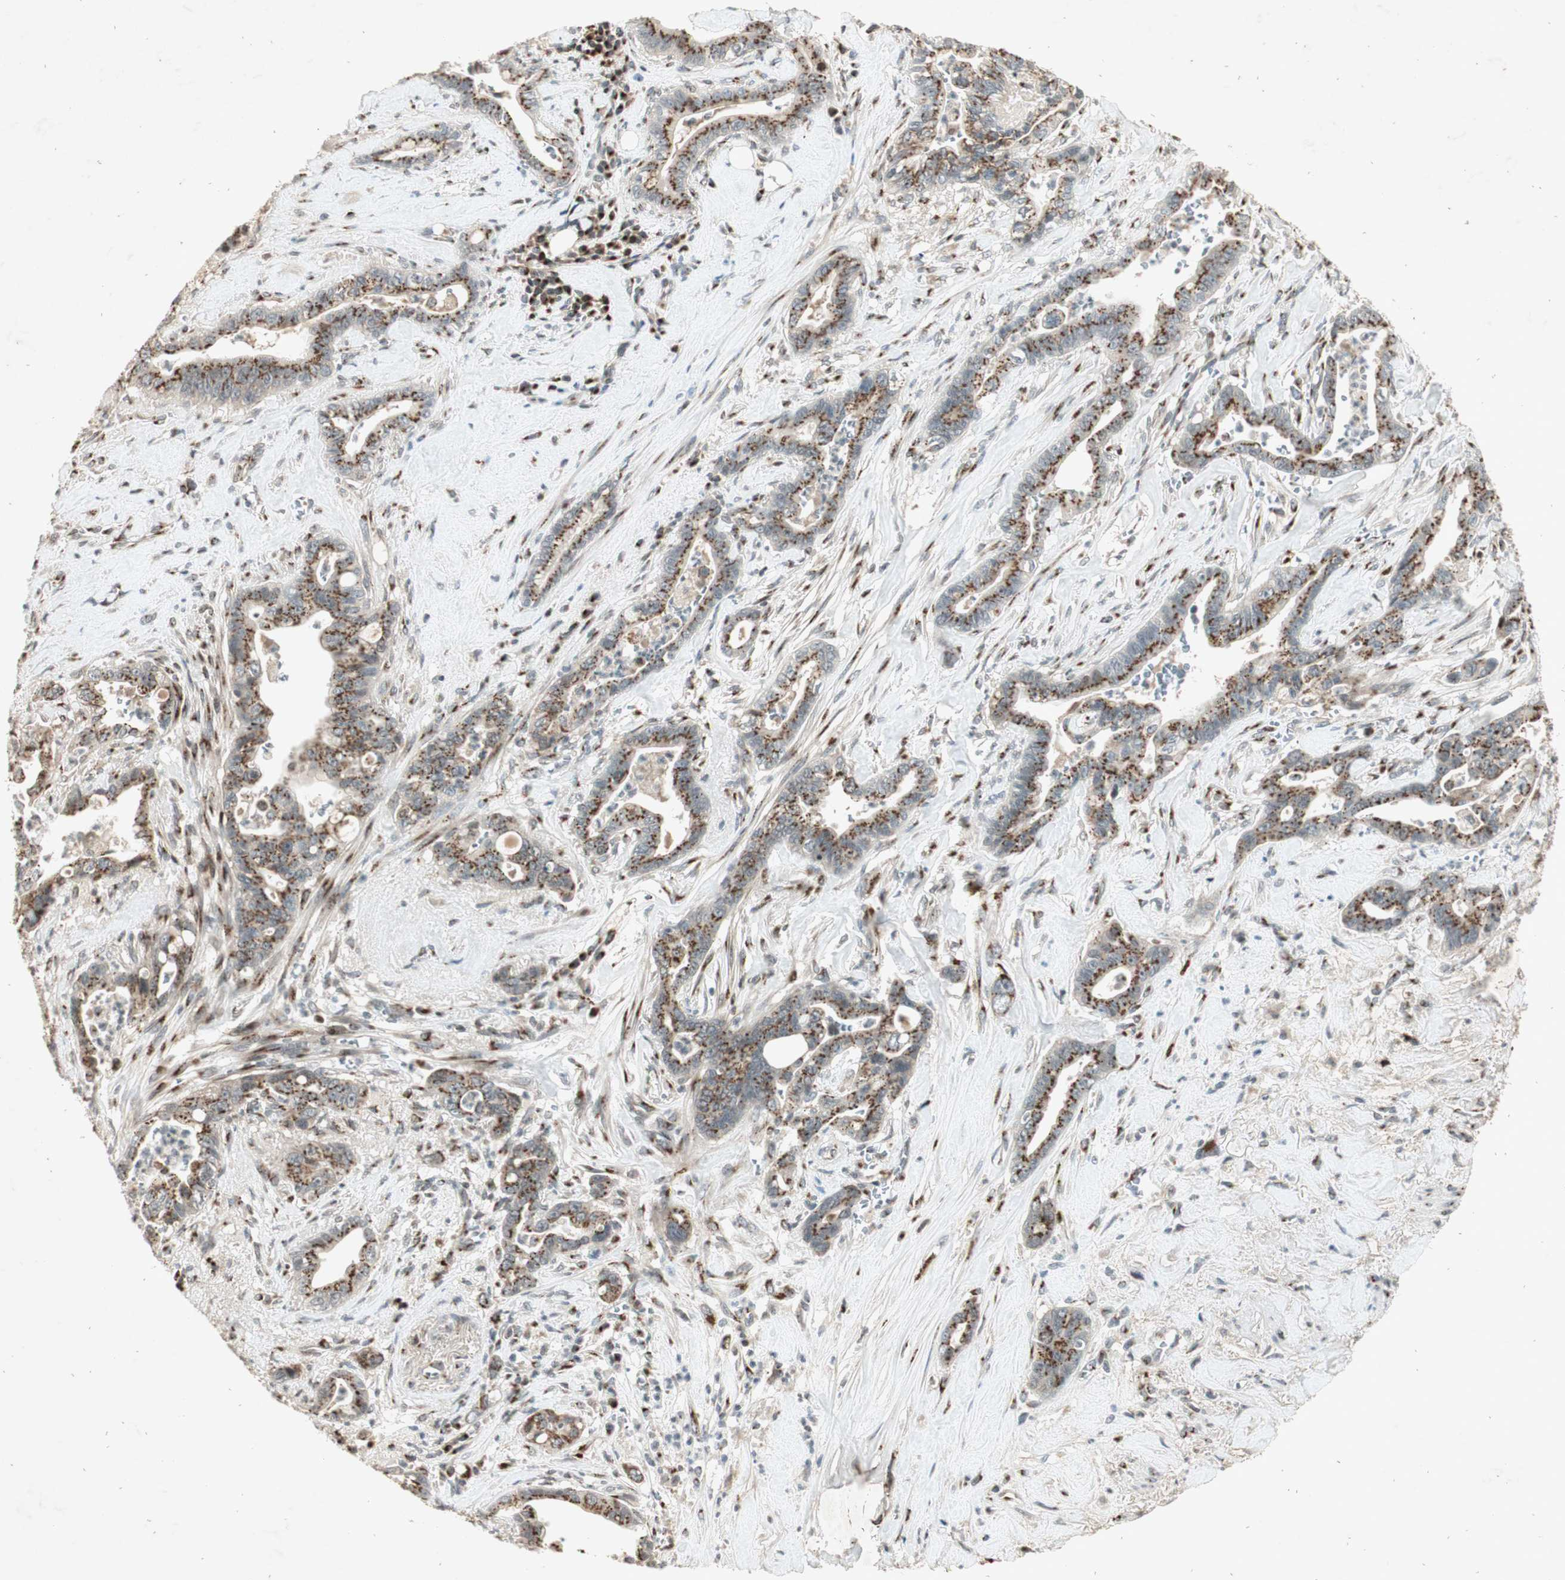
{"staining": {"intensity": "moderate", "quantity": ">75%", "location": "cytoplasmic/membranous"}, "tissue": "pancreatic cancer", "cell_type": "Tumor cells", "image_type": "cancer", "snomed": [{"axis": "morphology", "description": "Adenocarcinoma, NOS"}, {"axis": "topography", "description": "Pancreas"}], "caption": "Tumor cells demonstrate moderate cytoplasmic/membranous positivity in about >75% of cells in pancreatic cancer (adenocarcinoma).", "gene": "NEO1", "patient": {"sex": "male", "age": 70}}